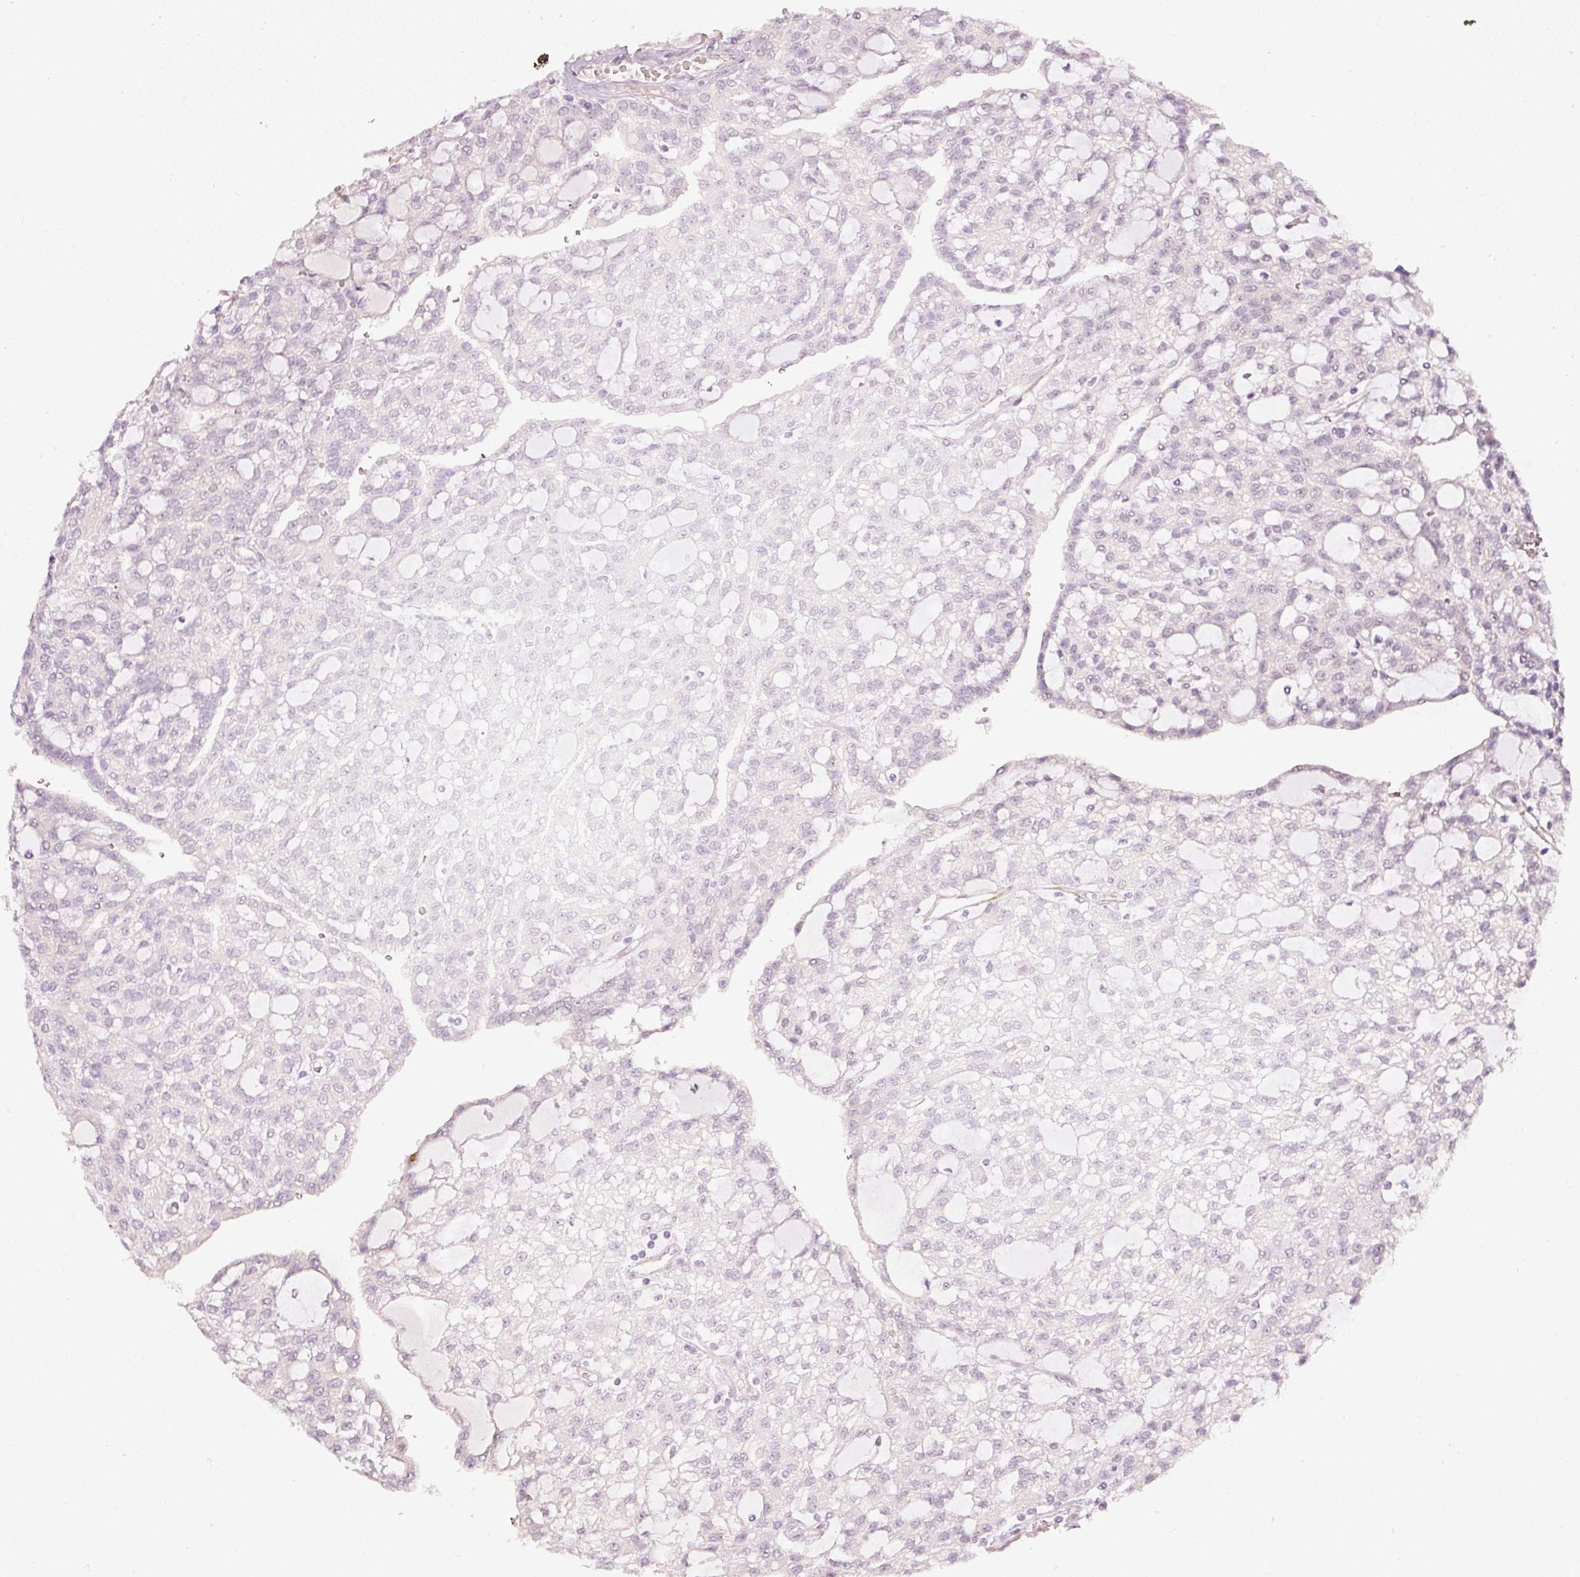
{"staining": {"intensity": "weak", "quantity": "<25%", "location": "nuclear"}, "tissue": "renal cancer", "cell_type": "Tumor cells", "image_type": "cancer", "snomed": [{"axis": "morphology", "description": "Adenocarcinoma, NOS"}, {"axis": "topography", "description": "Kidney"}], "caption": "An image of renal adenocarcinoma stained for a protein exhibits no brown staining in tumor cells.", "gene": "TOGARAM1", "patient": {"sex": "male", "age": 63}}